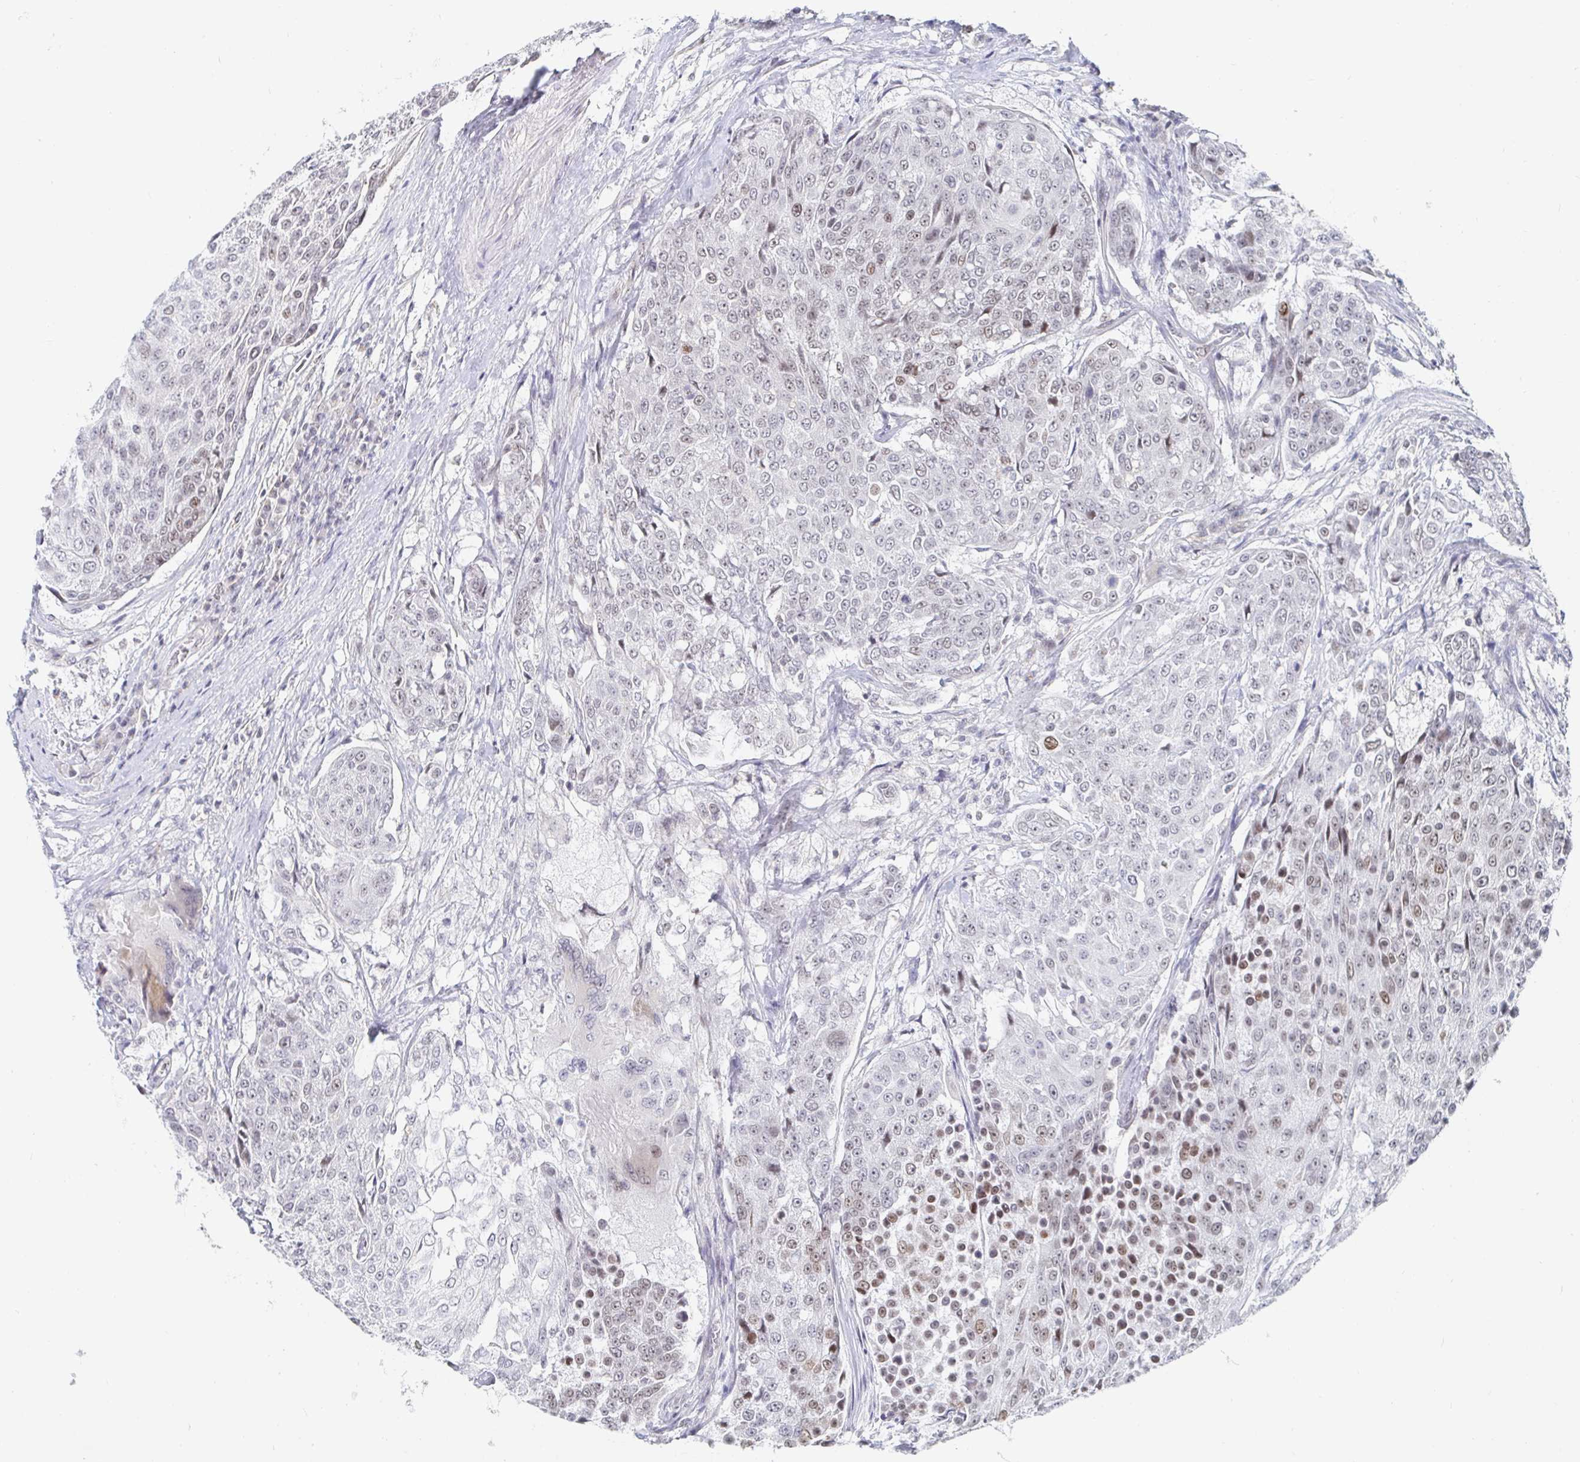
{"staining": {"intensity": "moderate", "quantity": "25%-75%", "location": "nuclear"}, "tissue": "urothelial cancer", "cell_type": "Tumor cells", "image_type": "cancer", "snomed": [{"axis": "morphology", "description": "Urothelial carcinoma, High grade"}, {"axis": "topography", "description": "Urinary bladder"}], "caption": "Urothelial cancer stained with DAB (3,3'-diaminobenzidine) IHC demonstrates medium levels of moderate nuclear staining in about 25%-75% of tumor cells.", "gene": "CHD2", "patient": {"sex": "female", "age": 63}}